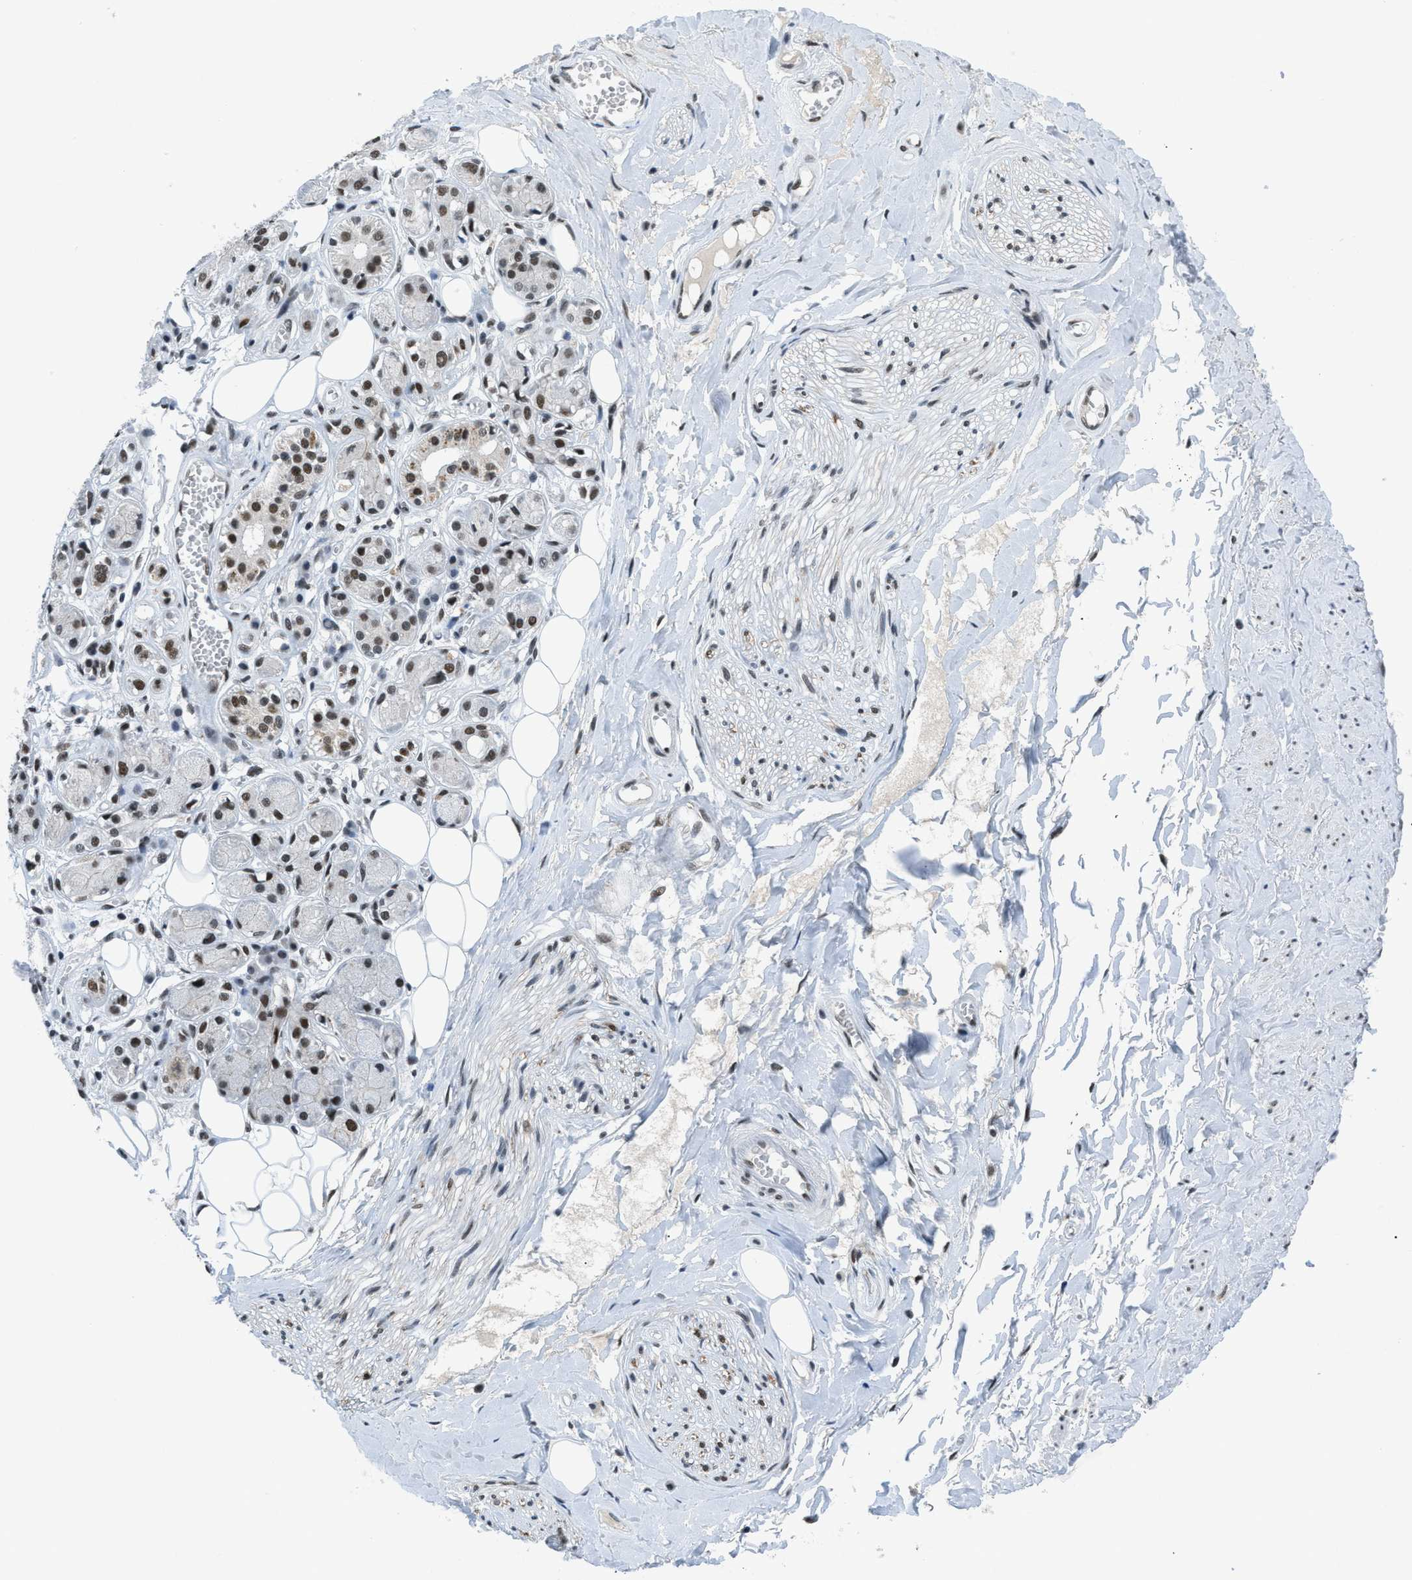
{"staining": {"intensity": "strong", "quantity": ">75%", "location": "nuclear"}, "tissue": "adipose tissue", "cell_type": "Adipocytes", "image_type": "normal", "snomed": [{"axis": "morphology", "description": "Normal tissue, NOS"}, {"axis": "morphology", "description": "Inflammation, NOS"}, {"axis": "topography", "description": "Salivary gland"}, {"axis": "topography", "description": "Peripheral nerve tissue"}], "caption": "Immunohistochemistry (IHC) (DAB) staining of normal adipose tissue shows strong nuclear protein positivity in about >75% of adipocytes. Using DAB (3,3'-diaminobenzidine) (brown) and hematoxylin (blue) stains, captured at high magnification using brightfield microscopy.", "gene": "GATAD2B", "patient": {"sex": "female", "age": 75}}